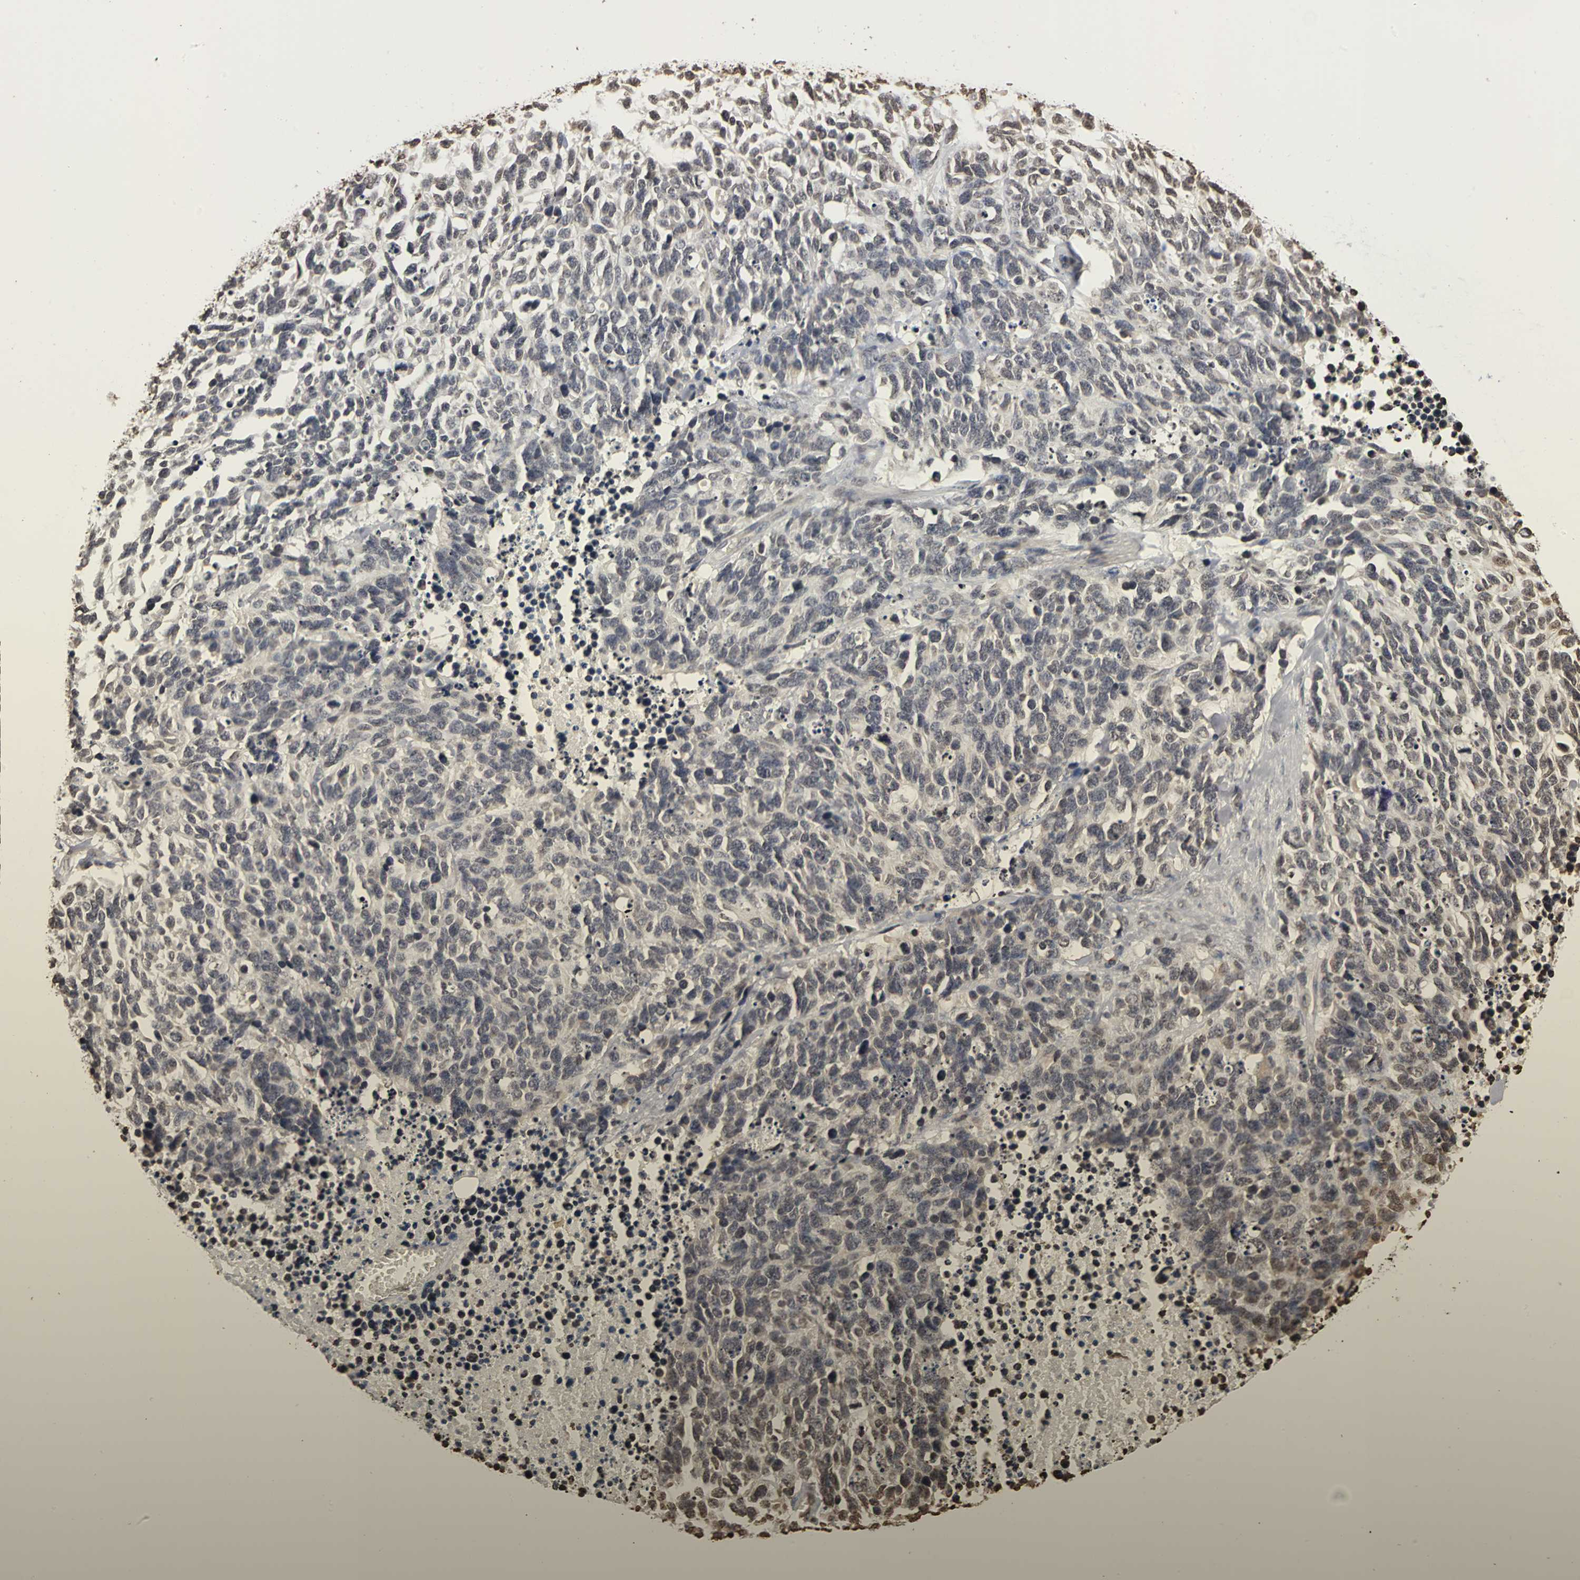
{"staining": {"intensity": "weak", "quantity": "<25%", "location": "nuclear"}, "tissue": "lung cancer", "cell_type": "Tumor cells", "image_type": "cancer", "snomed": [{"axis": "morphology", "description": "Neoplasm, malignant, NOS"}, {"axis": "topography", "description": "Lung"}], "caption": "This is an IHC image of human lung cancer. There is no positivity in tumor cells.", "gene": "ERCC2", "patient": {"sex": "female", "age": 58}}